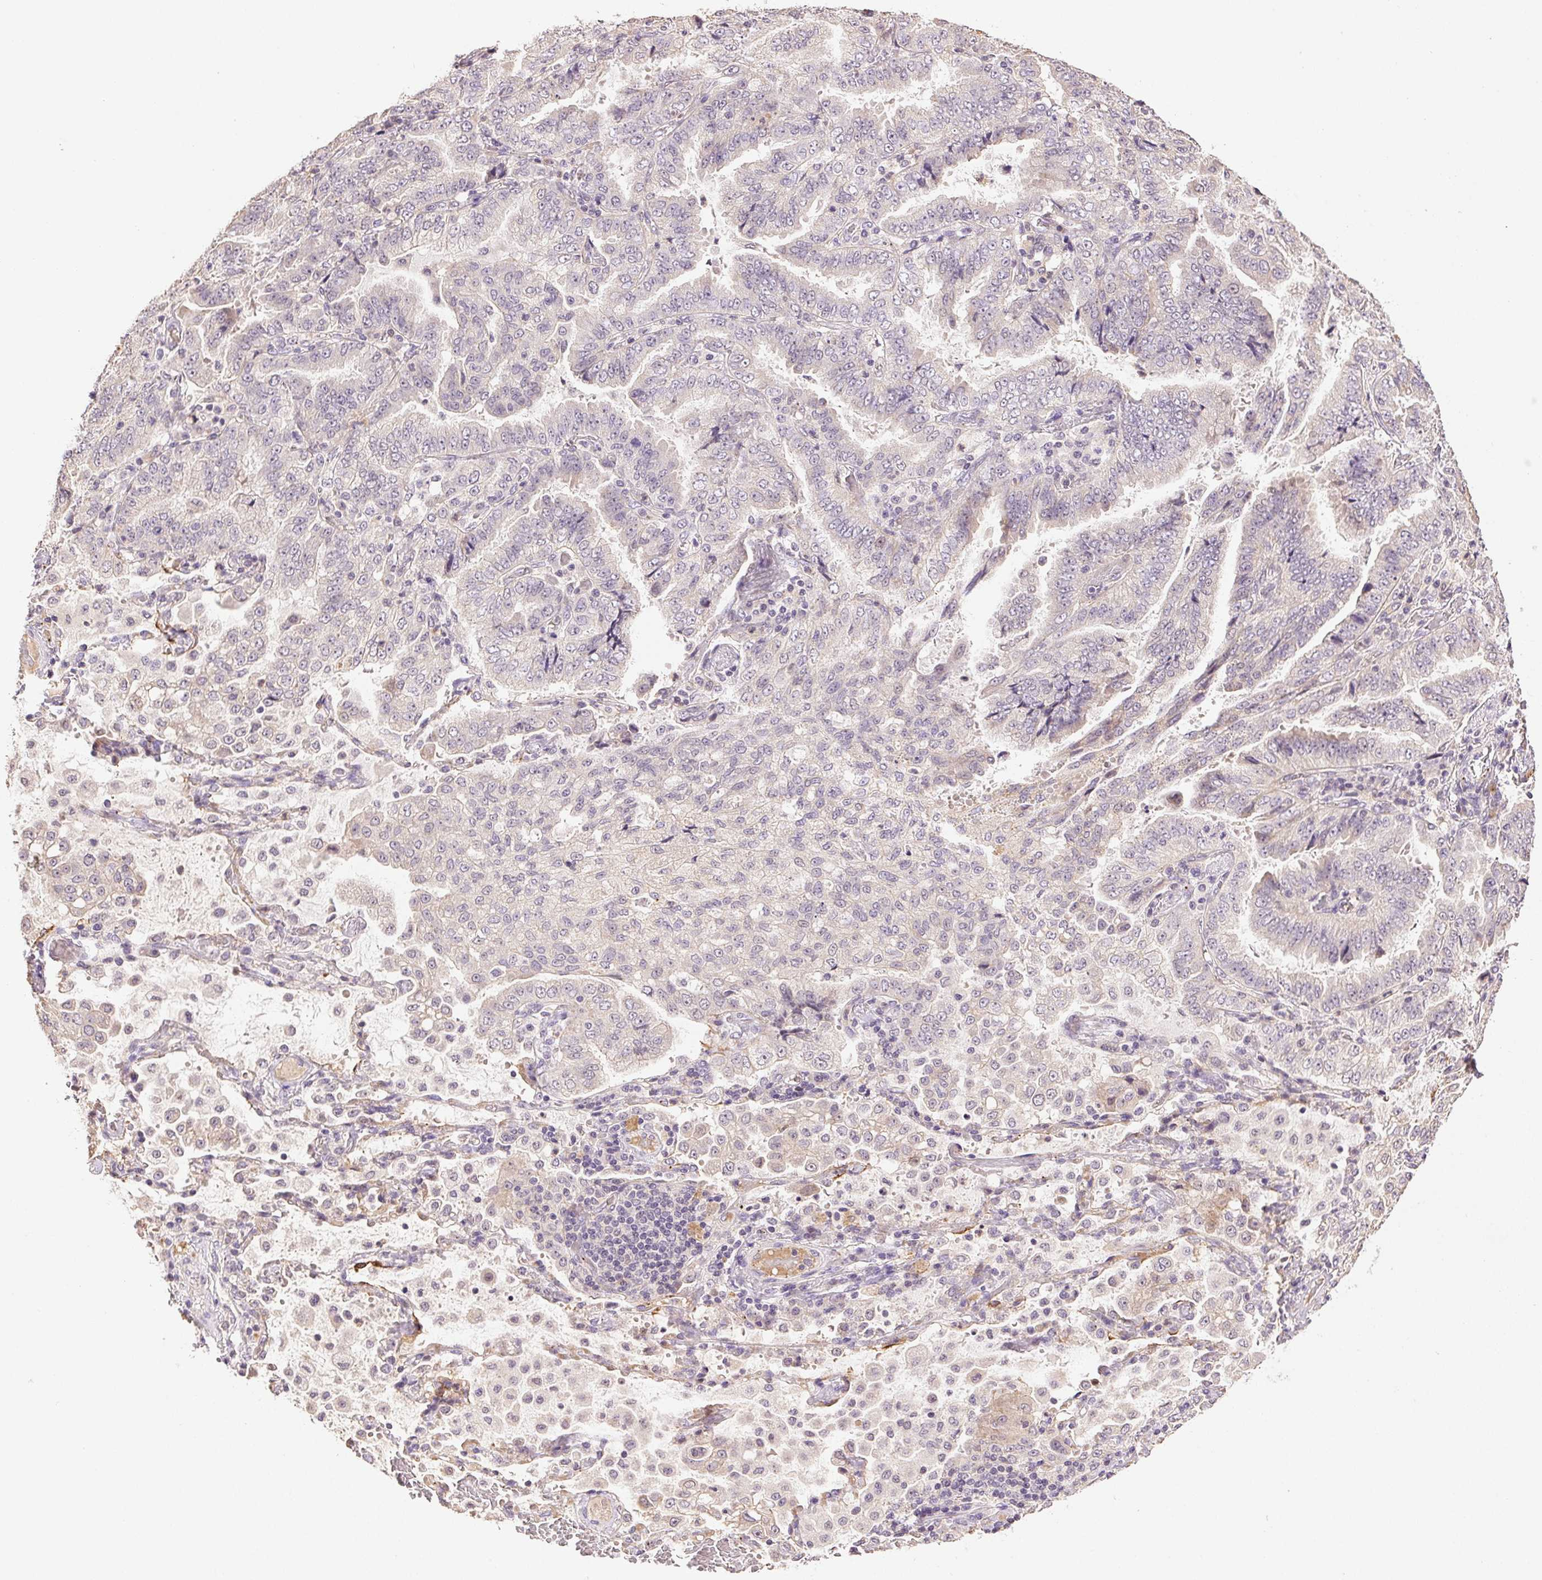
{"staining": {"intensity": "negative", "quantity": "none", "location": "none"}, "tissue": "lung cancer", "cell_type": "Tumor cells", "image_type": "cancer", "snomed": [{"axis": "morphology", "description": "Aneuploidy"}, {"axis": "morphology", "description": "Adenocarcinoma, NOS"}, {"axis": "morphology", "description": "Adenocarcinoma, metastatic, NOS"}, {"axis": "topography", "description": "Lymph node"}, {"axis": "topography", "description": "Lung"}], "caption": "IHC of human lung cancer displays no expression in tumor cells. (DAB immunohistochemistry (IHC), high magnification).", "gene": "TMEM253", "patient": {"sex": "female", "age": 48}}